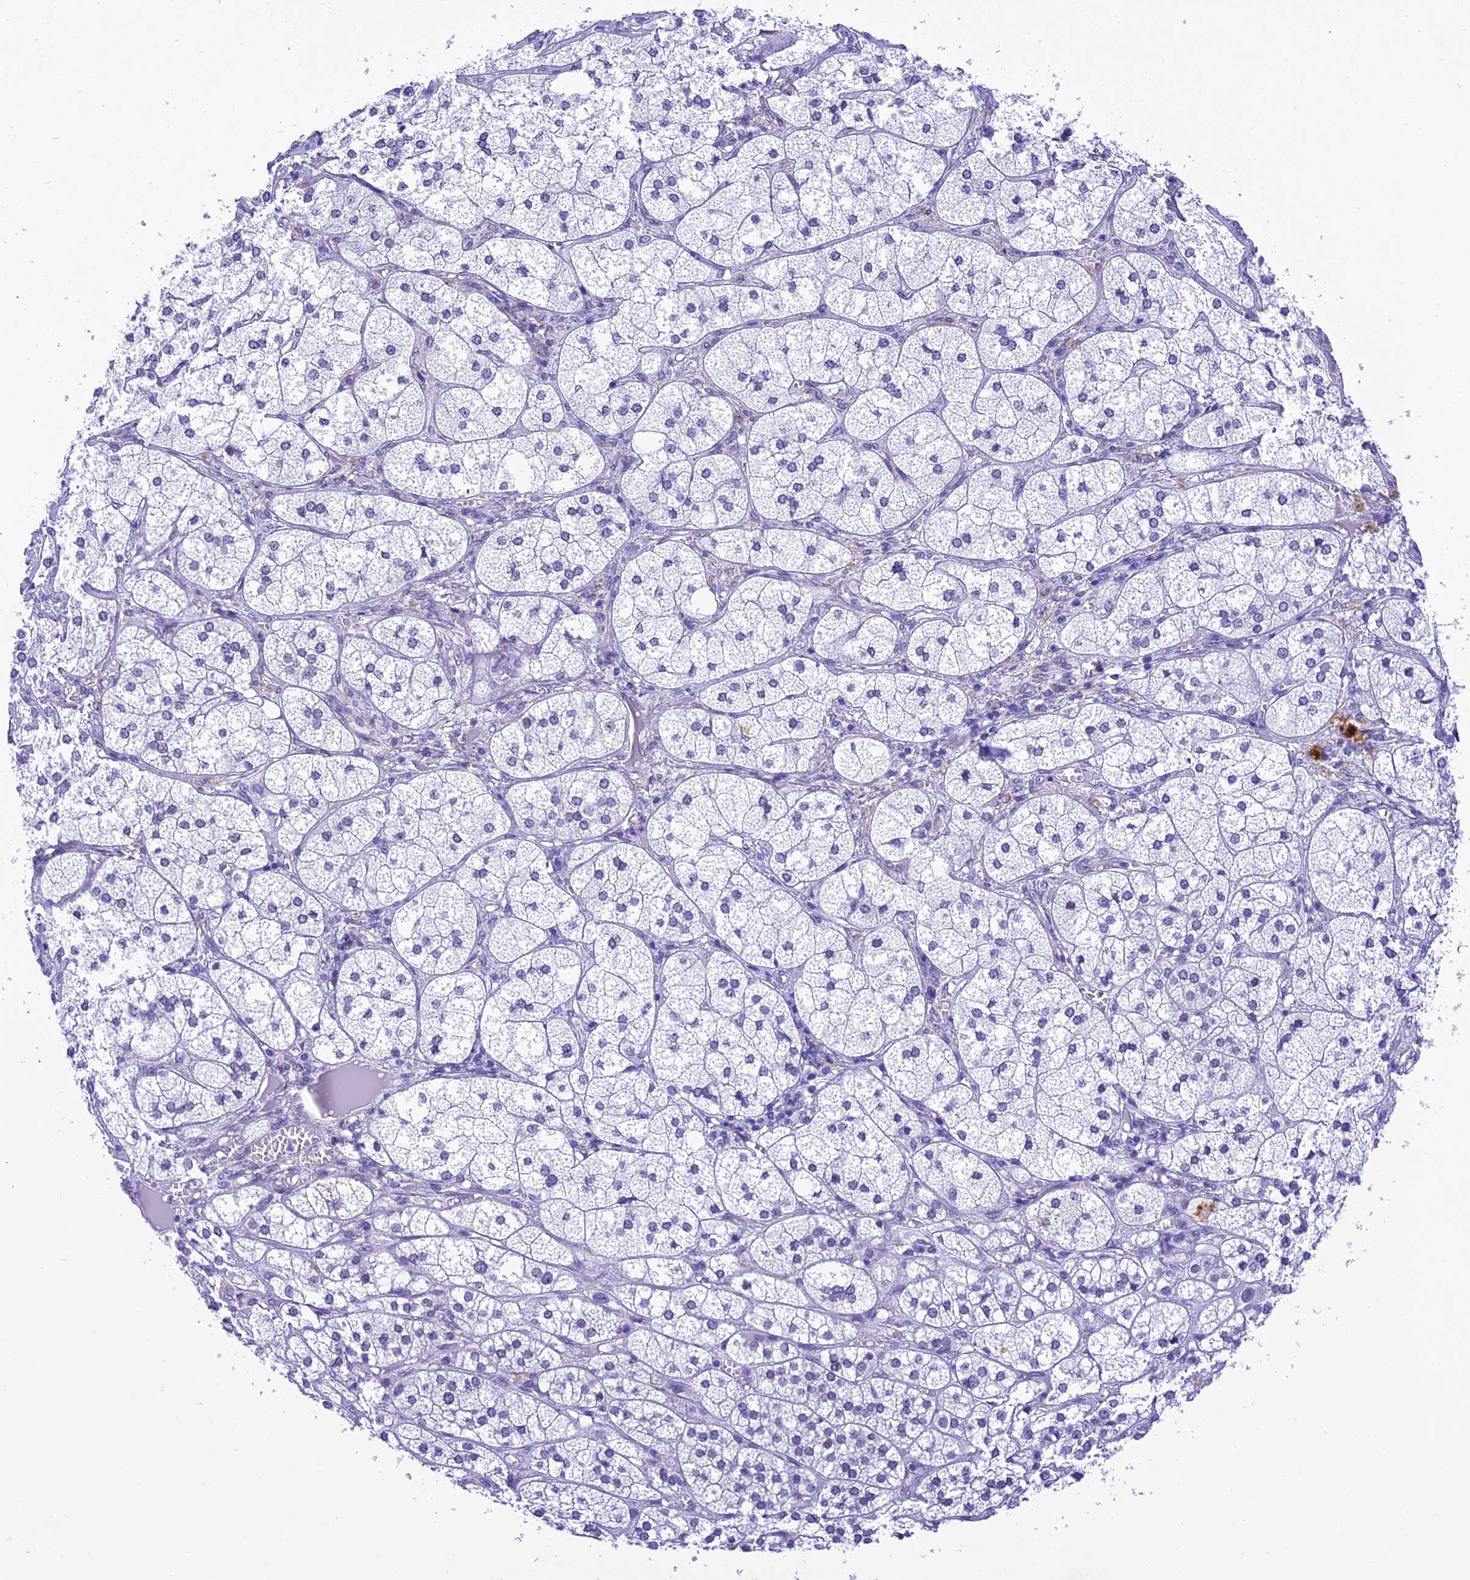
{"staining": {"intensity": "negative", "quantity": "none", "location": "none"}, "tissue": "adrenal gland", "cell_type": "Glandular cells", "image_type": "normal", "snomed": [{"axis": "morphology", "description": "Normal tissue, NOS"}, {"axis": "topography", "description": "Adrenal gland"}], "caption": "High power microscopy histopathology image of an immunohistochemistry image of unremarkable adrenal gland, revealing no significant expression in glandular cells. (DAB (3,3'-diaminobenzidine) immunohistochemistry (IHC) visualized using brightfield microscopy, high magnification).", "gene": "METTL25", "patient": {"sex": "female", "age": 61}}